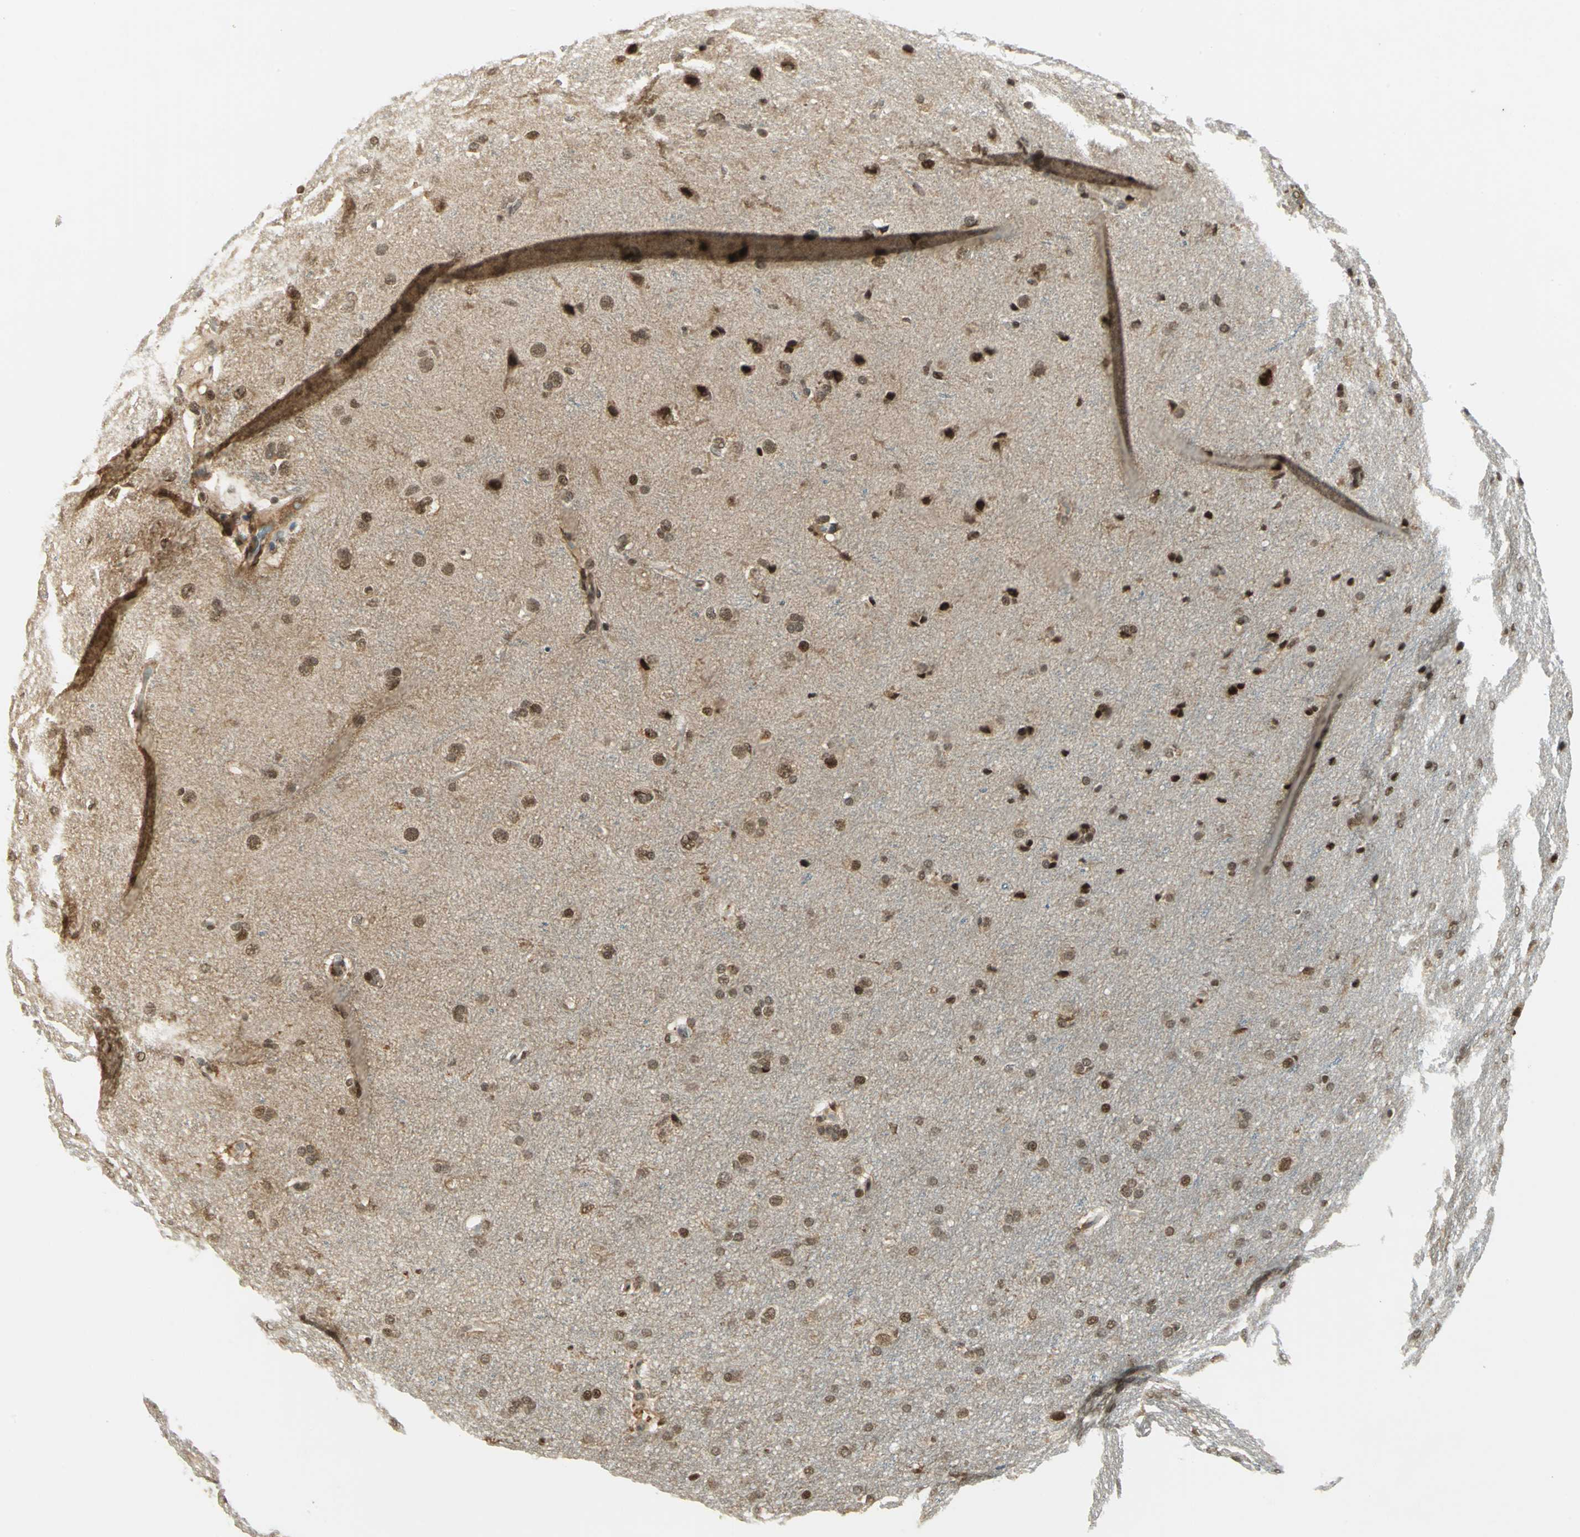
{"staining": {"intensity": "moderate", "quantity": "25%-75%", "location": "cytoplasmic/membranous,nuclear"}, "tissue": "glioma", "cell_type": "Tumor cells", "image_type": "cancer", "snomed": [{"axis": "morphology", "description": "Glioma, malignant, Low grade"}, {"axis": "topography", "description": "Brain"}], "caption": "This is an image of immunohistochemistry staining of low-grade glioma (malignant), which shows moderate staining in the cytoplasmic/membranous and nuclear of tumor cells.", "gene": "RAD17", "patient": {"sex": "female", "age": 32}}